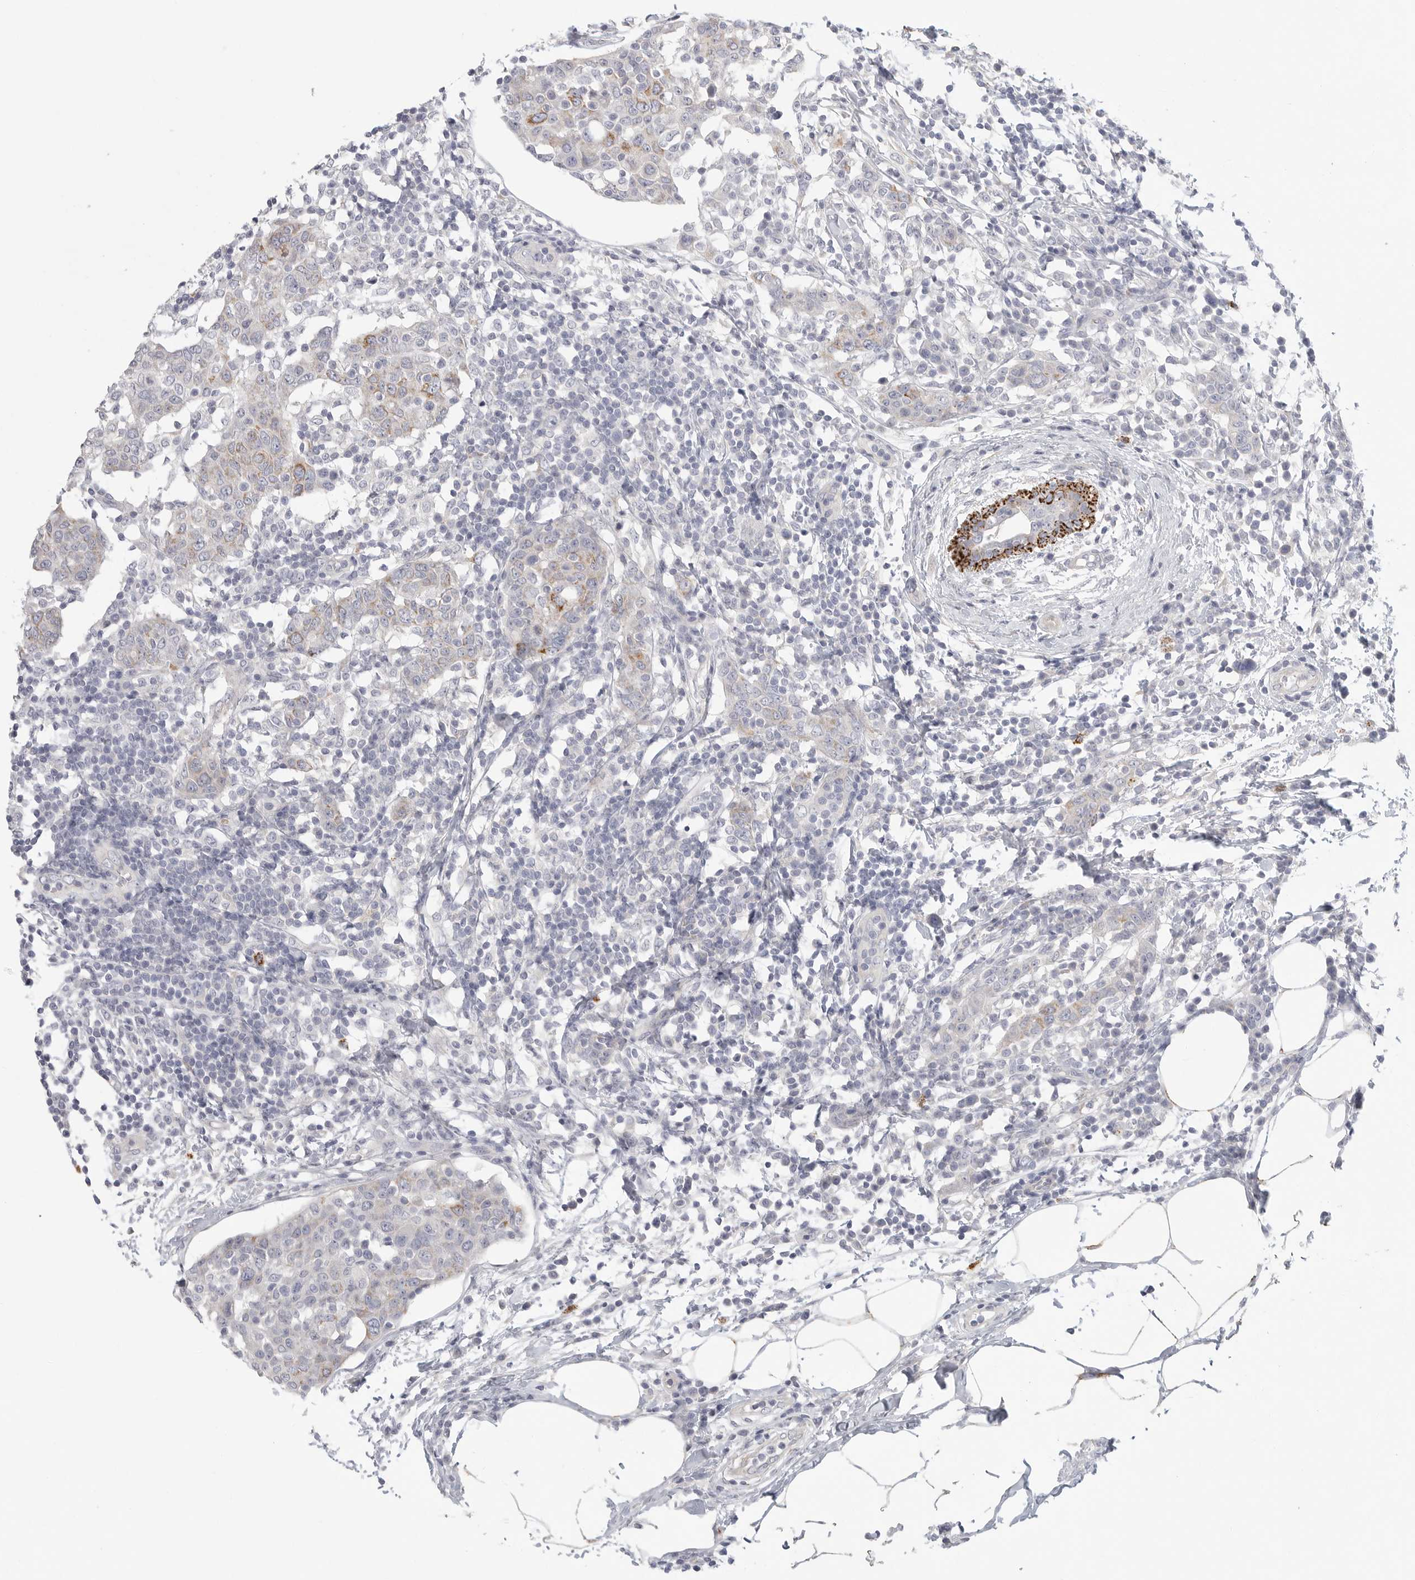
{"staining": {"intensity": "moderate", "quantity": "<25%", "location": "cytoplasmic/membranous"}, "tissue": "breast cancer", "cell_type": "Tumor cells", "image_type": "cancer", "snomed": [{"axis": "morphology", "description": "Normal tissue, NOS"}, {"axis": "morphology", "description": "Duct carcinoma"}, {"axis": "topography", "description": "Breast"}], "caption": "This histopathology image displays breast cancer stained with IHC to label a protein in brown. The cytoplasmic/membranous of tumor cells show moderate positivity for the protein. Nuclei are counter-stained blue.", "gene": "ELP3", "patient": {"sex": "female", "age": 37}}